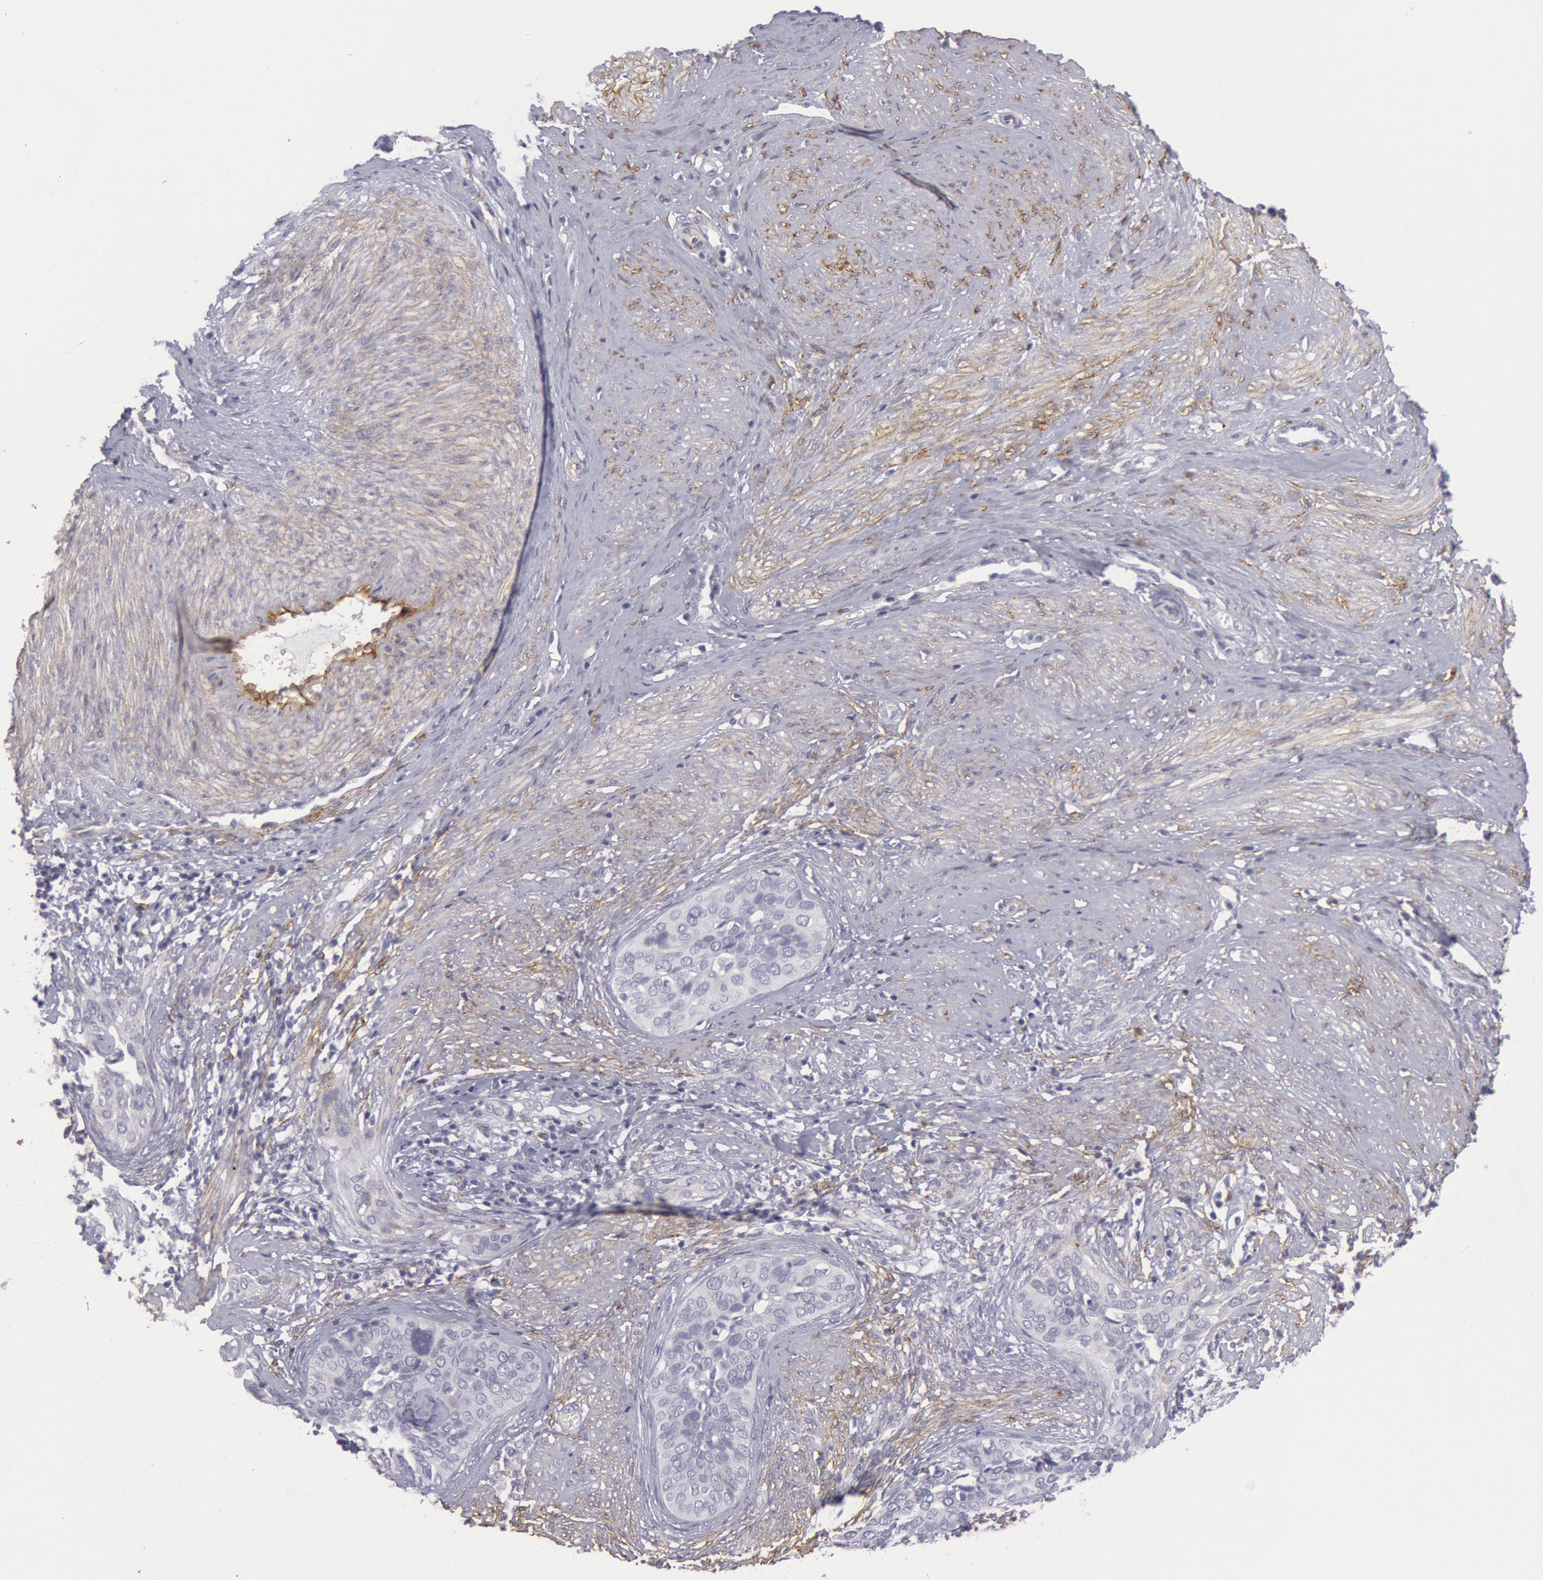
{"staining": {"intensity": "negative", "quantity": "none", "location": "none"}, "tissue": "cervical cancer", "cell_type": "Tumor cells", "image_type": "cancer", "snomed": [{"axis": "morphology", "description": "Squamous cell carcinoma, NOS"}, {"axis": "topography", "description": "Cervix"}], "caption": "High power microscopy image of an immunohistochemistry histopathology image of cervical cancer, revealing no significant staining in tumor cells.", "gene": "CDH13", "patient": {"sex": "female", "age": 31}}